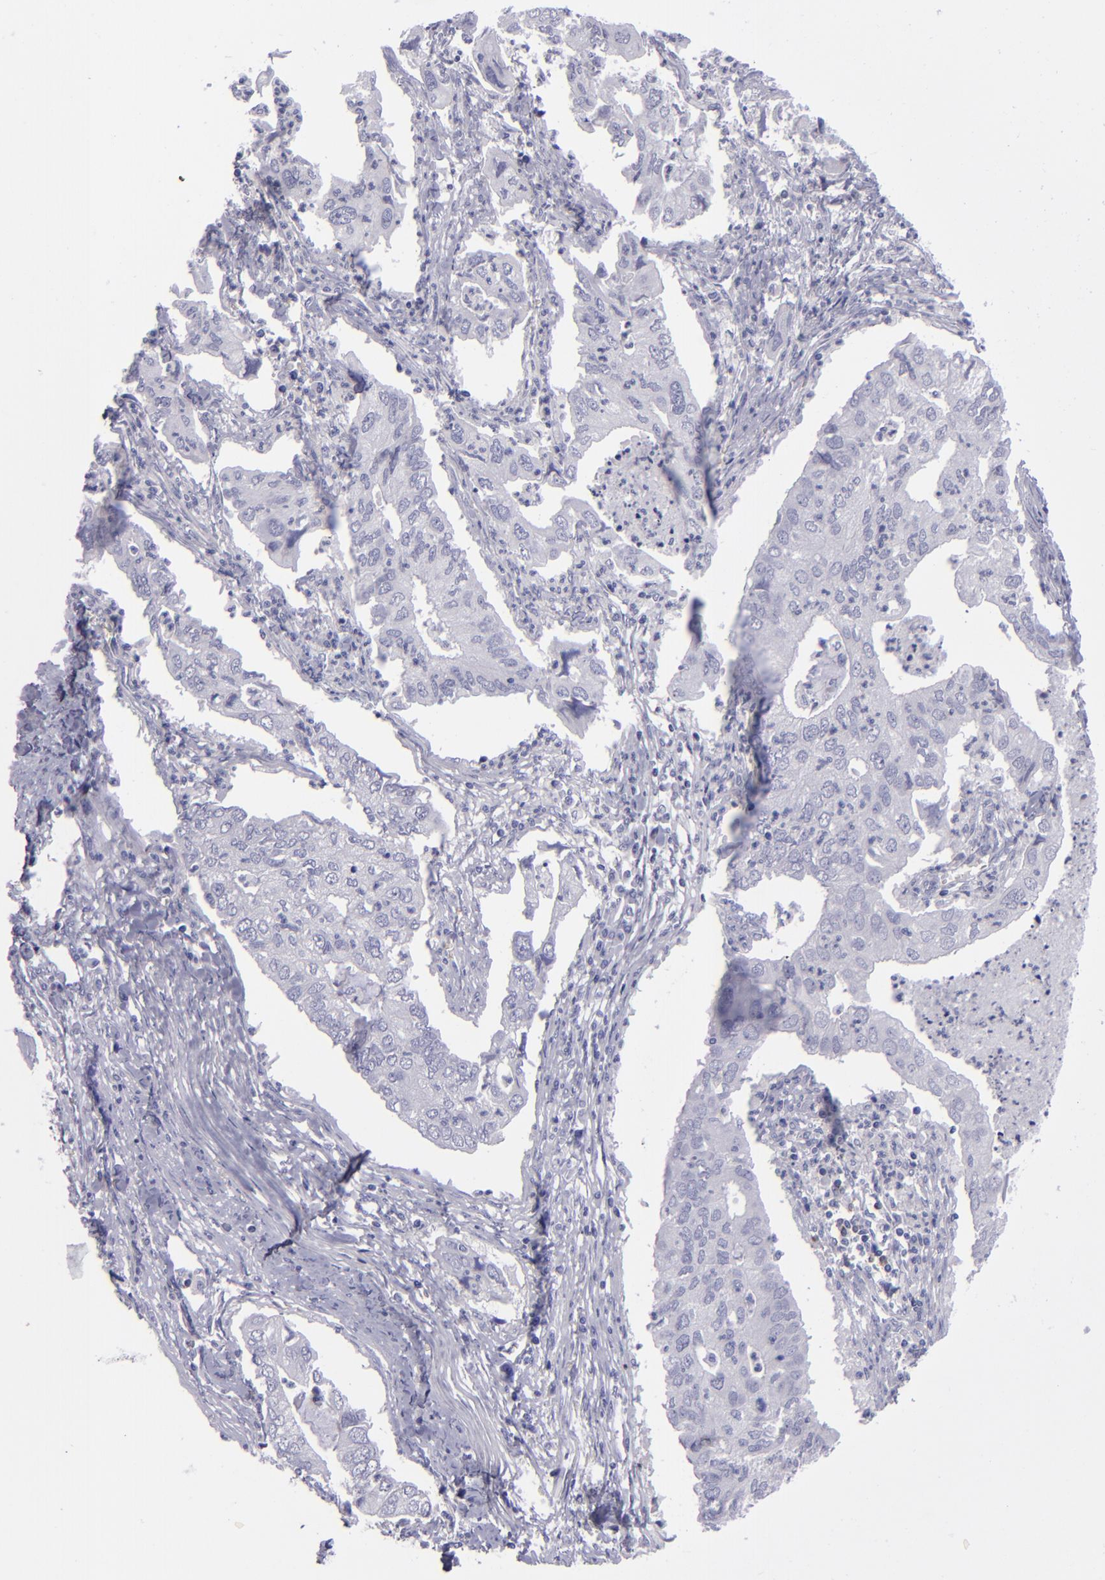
{"staining": {"intensity": "negative", "quantity": "none", "location": "none"}, "tissue": "lung cancer", "cell_type": "Tumor cells", "image_type": "cancer", "snomed": [{"axis": "morphology", "description": "Adenocarcinoma, NOS"}, {"axis": "topography", "description": "Lung"}], "caption": "DAB (3,3'-diaminobenzidine) immunohistochemical staining of lung cancer (adenocarcinoma) demonstrates no significant positivity in tumor cells.", "gene": "CD22", "patient": {"sex": "male", "age": 48}}